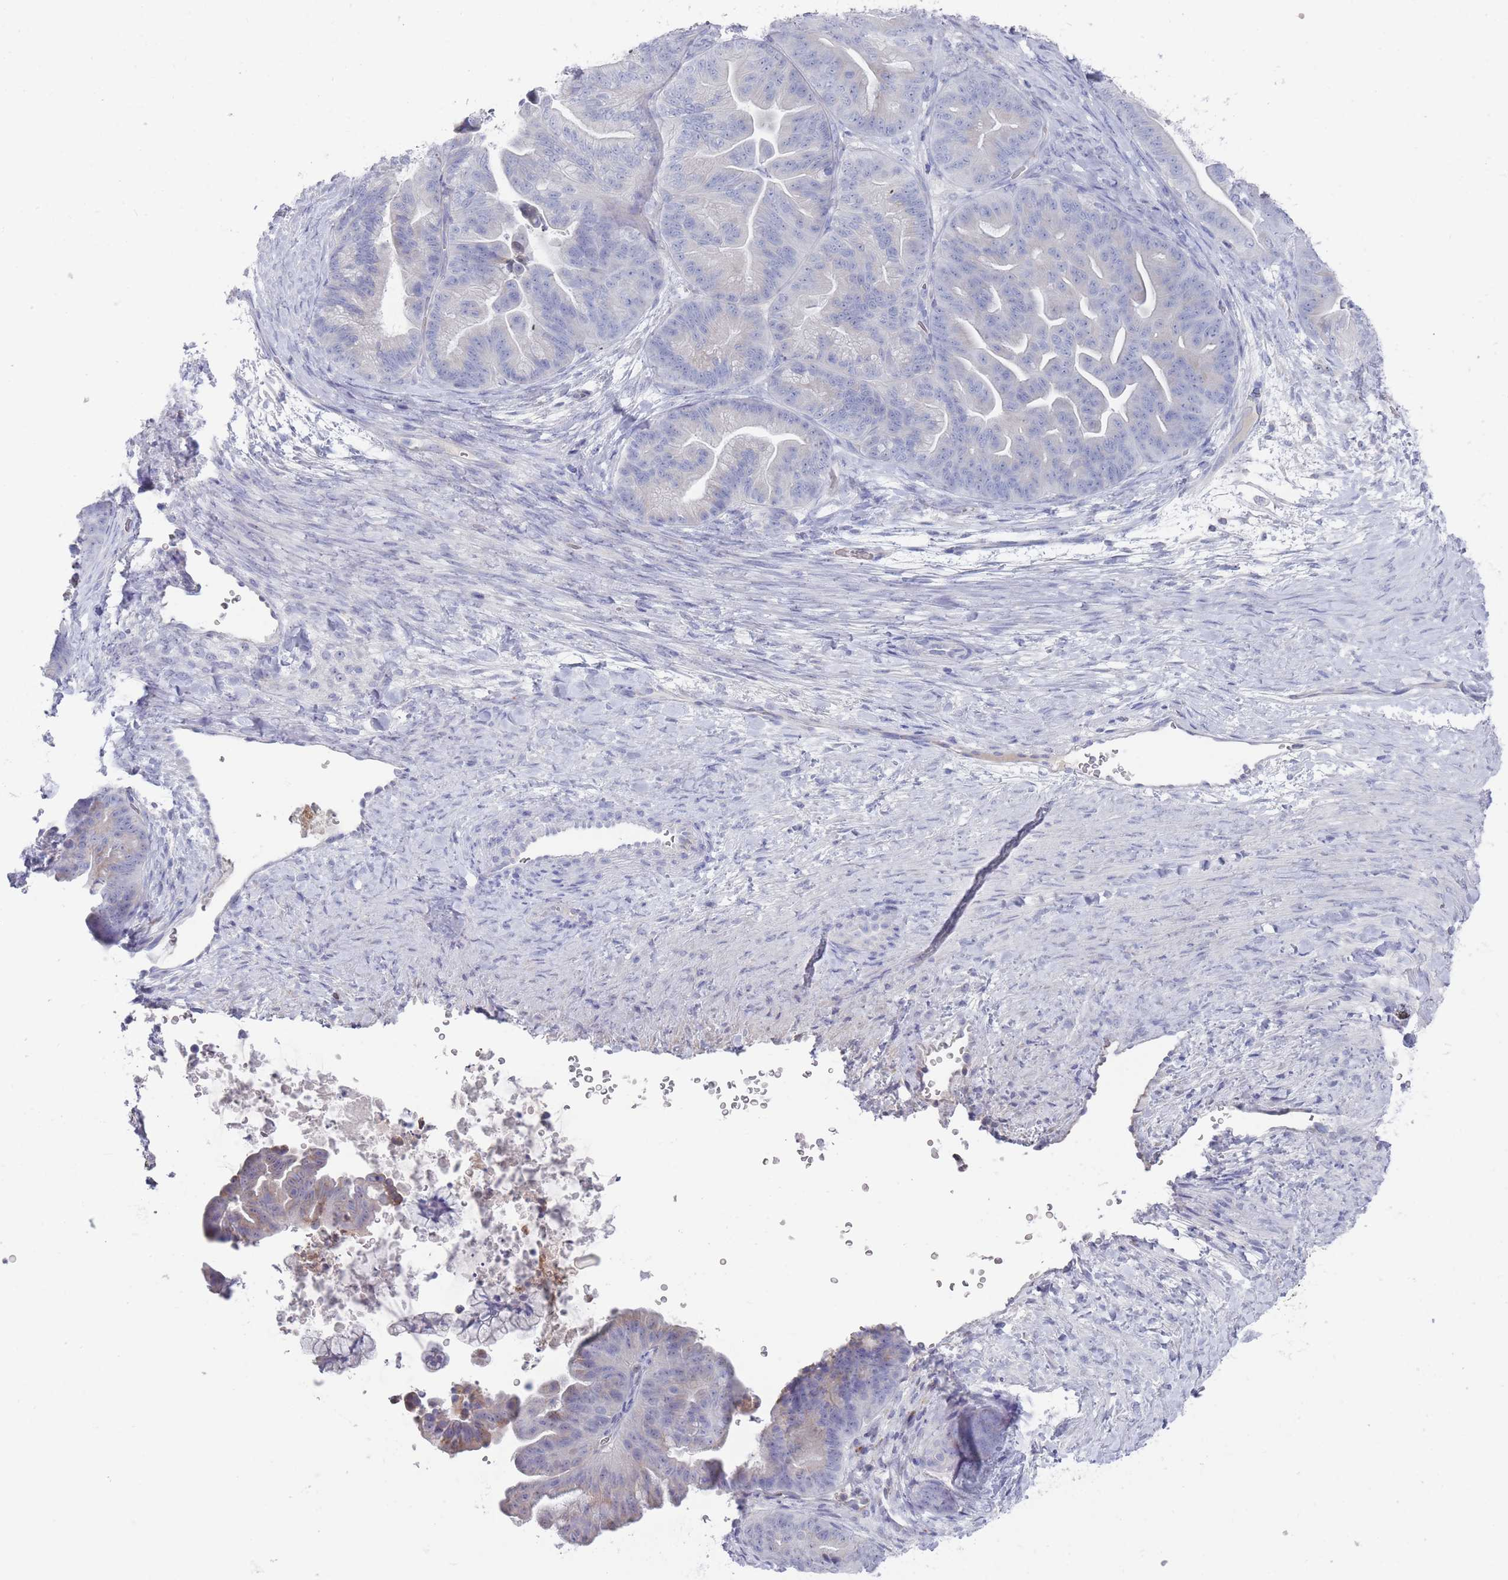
{"staining": {"intensity": "negative", "quantity": "none", "location": "none"}, "tissue": "ovarian cancer", "cell_type": "Tumor cells", "image_type": "cancer", "snomed": [{"axis": "morphology", "description": "Cystadenocarcinoma, mucinous, NOS"}, {"axis": "topography", "description": "Ovary"}], "caption": "Tumor cells show no significant protein expression in ovarian mucinous cystadenocarcinoma.", "gene": "ST8SIA5", "patient": {"sex": "female", "age": 67}}